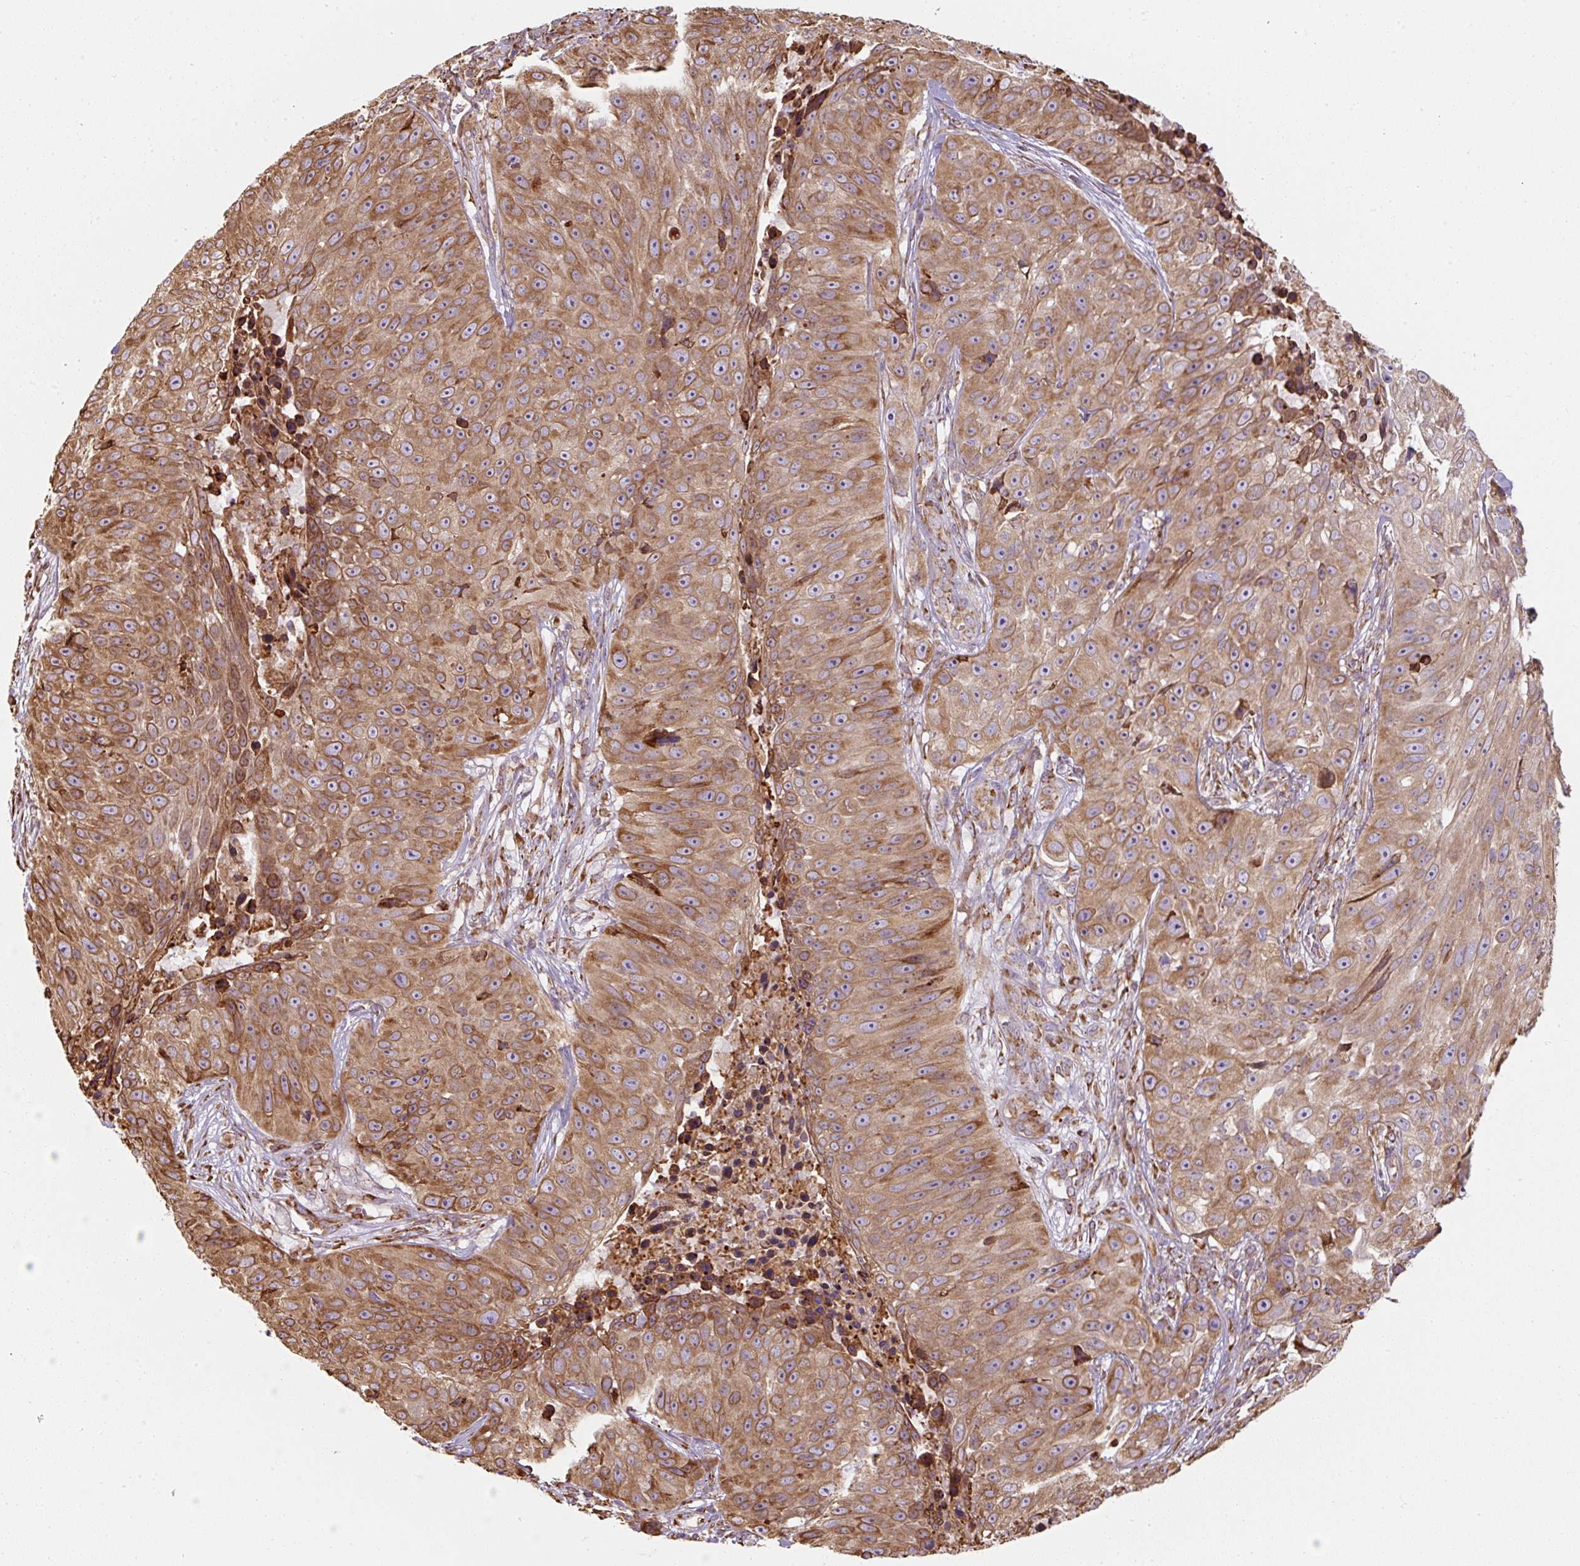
{"staining": {"intensity": "moderate", "quantity": ">75%", "location": "cytoplasmic/membranous"}, "tissue": "skin cancer", "cell_type": "Tumor cells", "image_type": "cancer", "snomed": [{"axis": "morphology", "description": "Squamous cell carcinoma, NOS"}, {"axis": "topography", "description": "Skin"}], "caption": "The immunohistochemical stain labels moderate cytoplasmic/membranous positivity in tumor cells of skin cancer (squamous cell carcinoma) tissue.", "gene": "PRKCSH", "patient": {"sex": "female", "age": 87}}